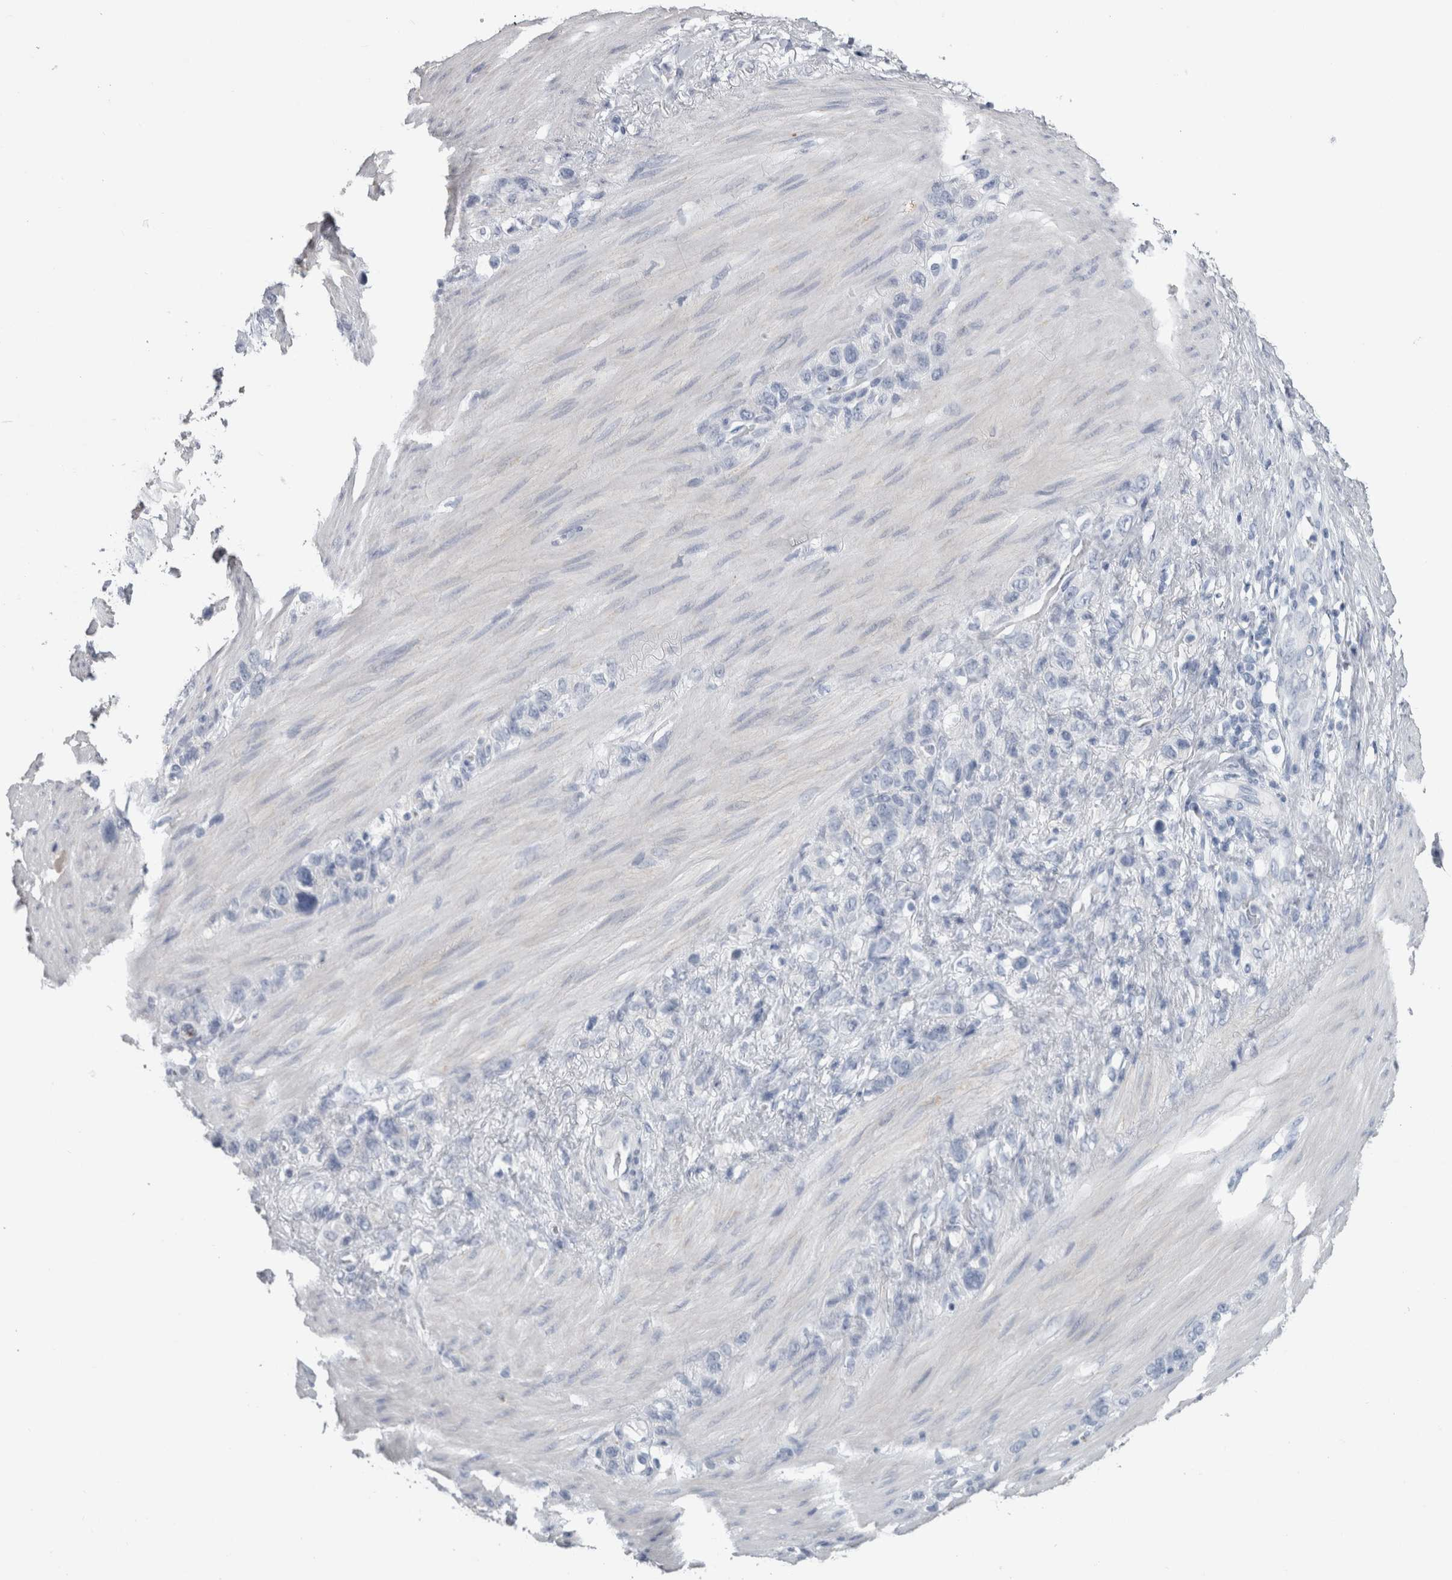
{"staining": {"intensity": "negative", "quantity": "none", "location": "none"}, "tissue": "stomach cancer", "cell_type": "Tumor cells", "image_type": "cancer", "snomed": [{"axis": "morphology", "description": "Adenocarcinoma, NOS"}, {"axis": "morphology", "description": "Adenocarcinoma, High grade"}, {"axis": "topography", "description": "Stomach, upper"}, {"axis": "topography", "description": "Stomach, lower"}], "caption": "The photomicrograph demonstrates no staining of tumor cells in adenocarcinoma (stomach).", "gene": "MSMB", "patient": {"sex": "female", "age": 65}}